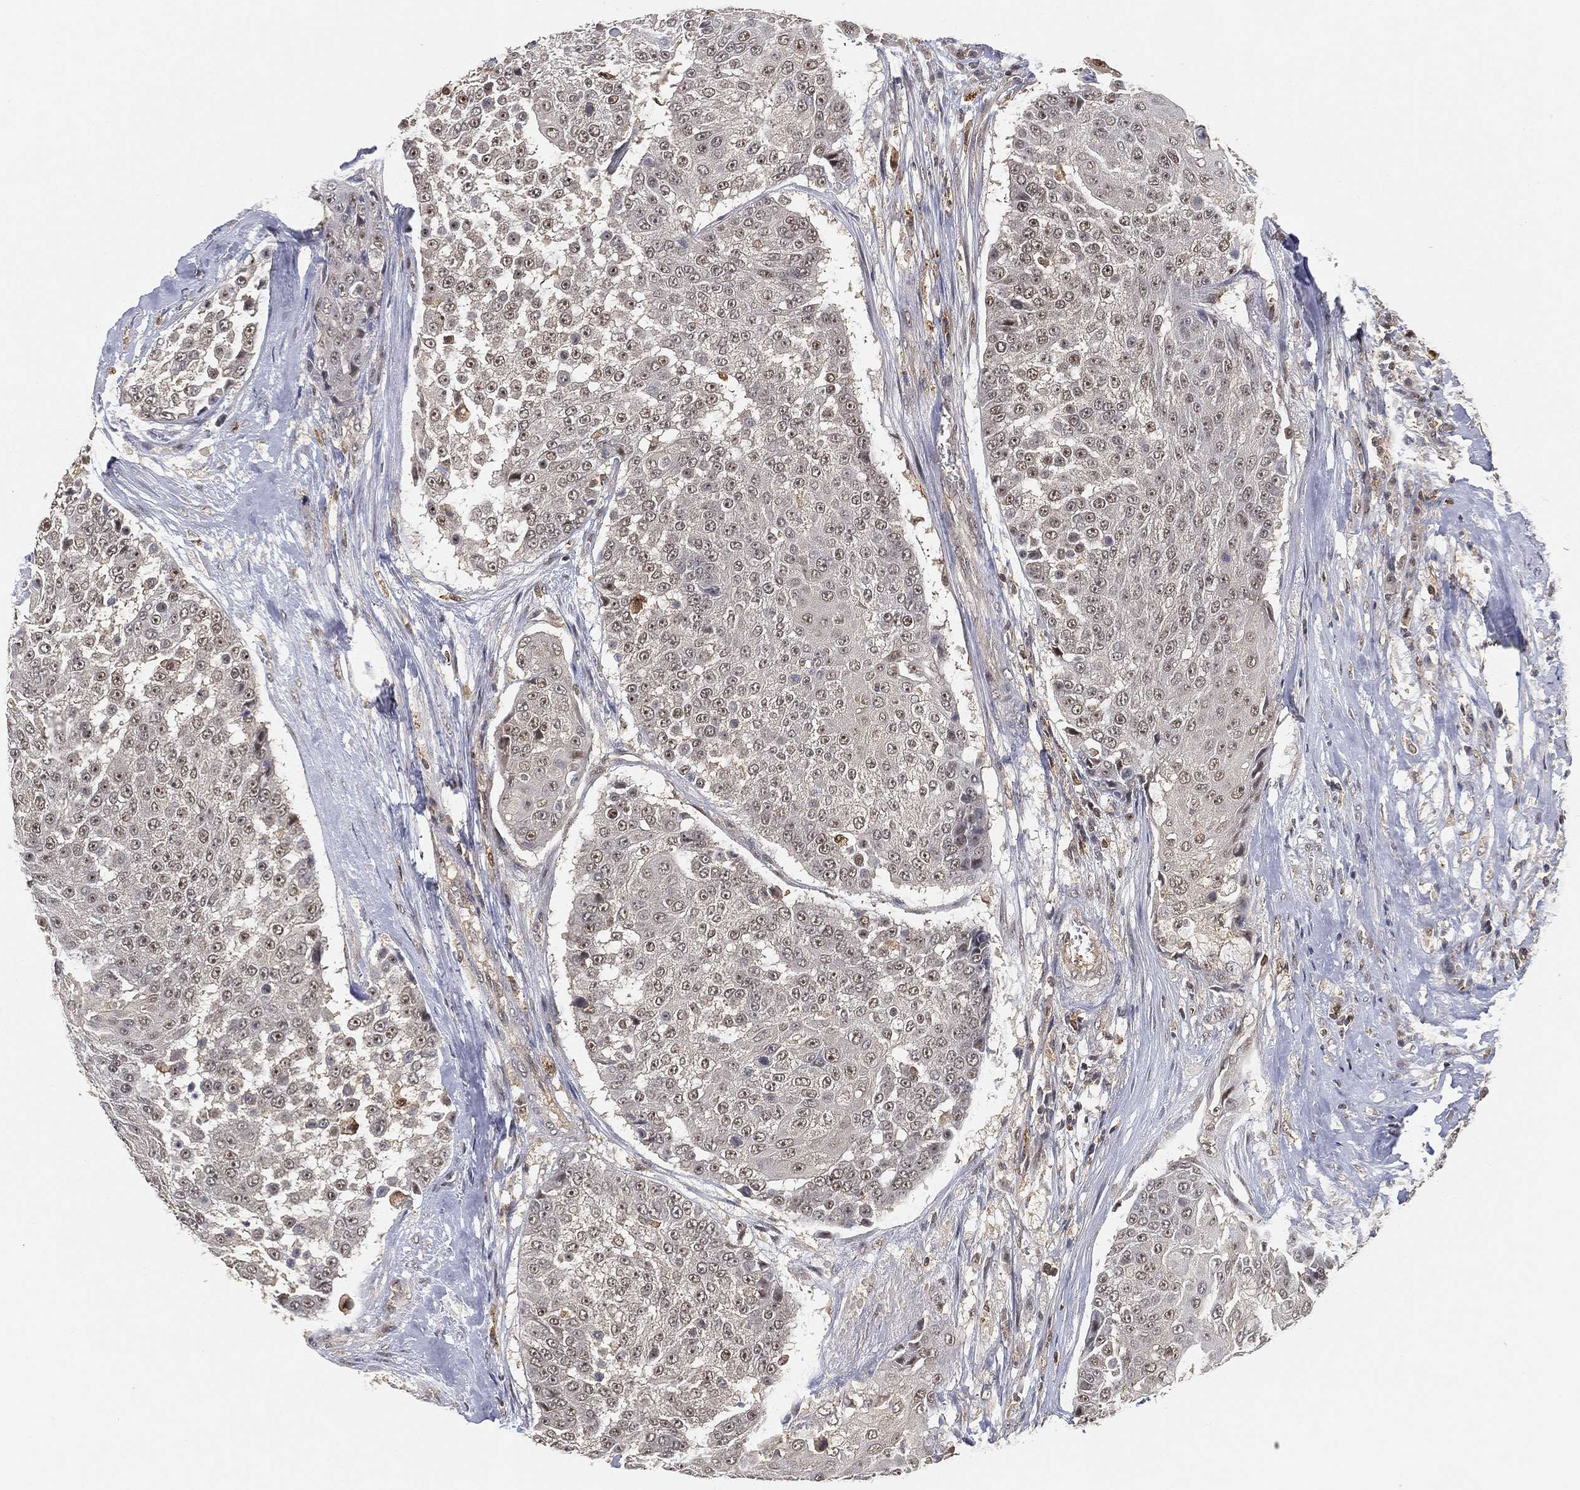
{"staining": {"intensity": "moderate", "quantity": "<25%", "location": "nuclear"}, "tissue": "urothelial cancer", "cell_type": "Tumor cells", "image_type": "cancer", "snomed": [{"axis": "morphology", "description": "Urothelial carcinoma, High grade"}, {"axis": "topography", "description": "Urinary bladder"}], "caption": "IHC photomicrograph of urothelial carcinoma (high-grade) stained for a protein (brown), which exhibits low levels of moderate nuclear expression in approximately <25% of tumor cells.", "gene": "WDR26", "patient": {"sex": "female", "age": 63}}